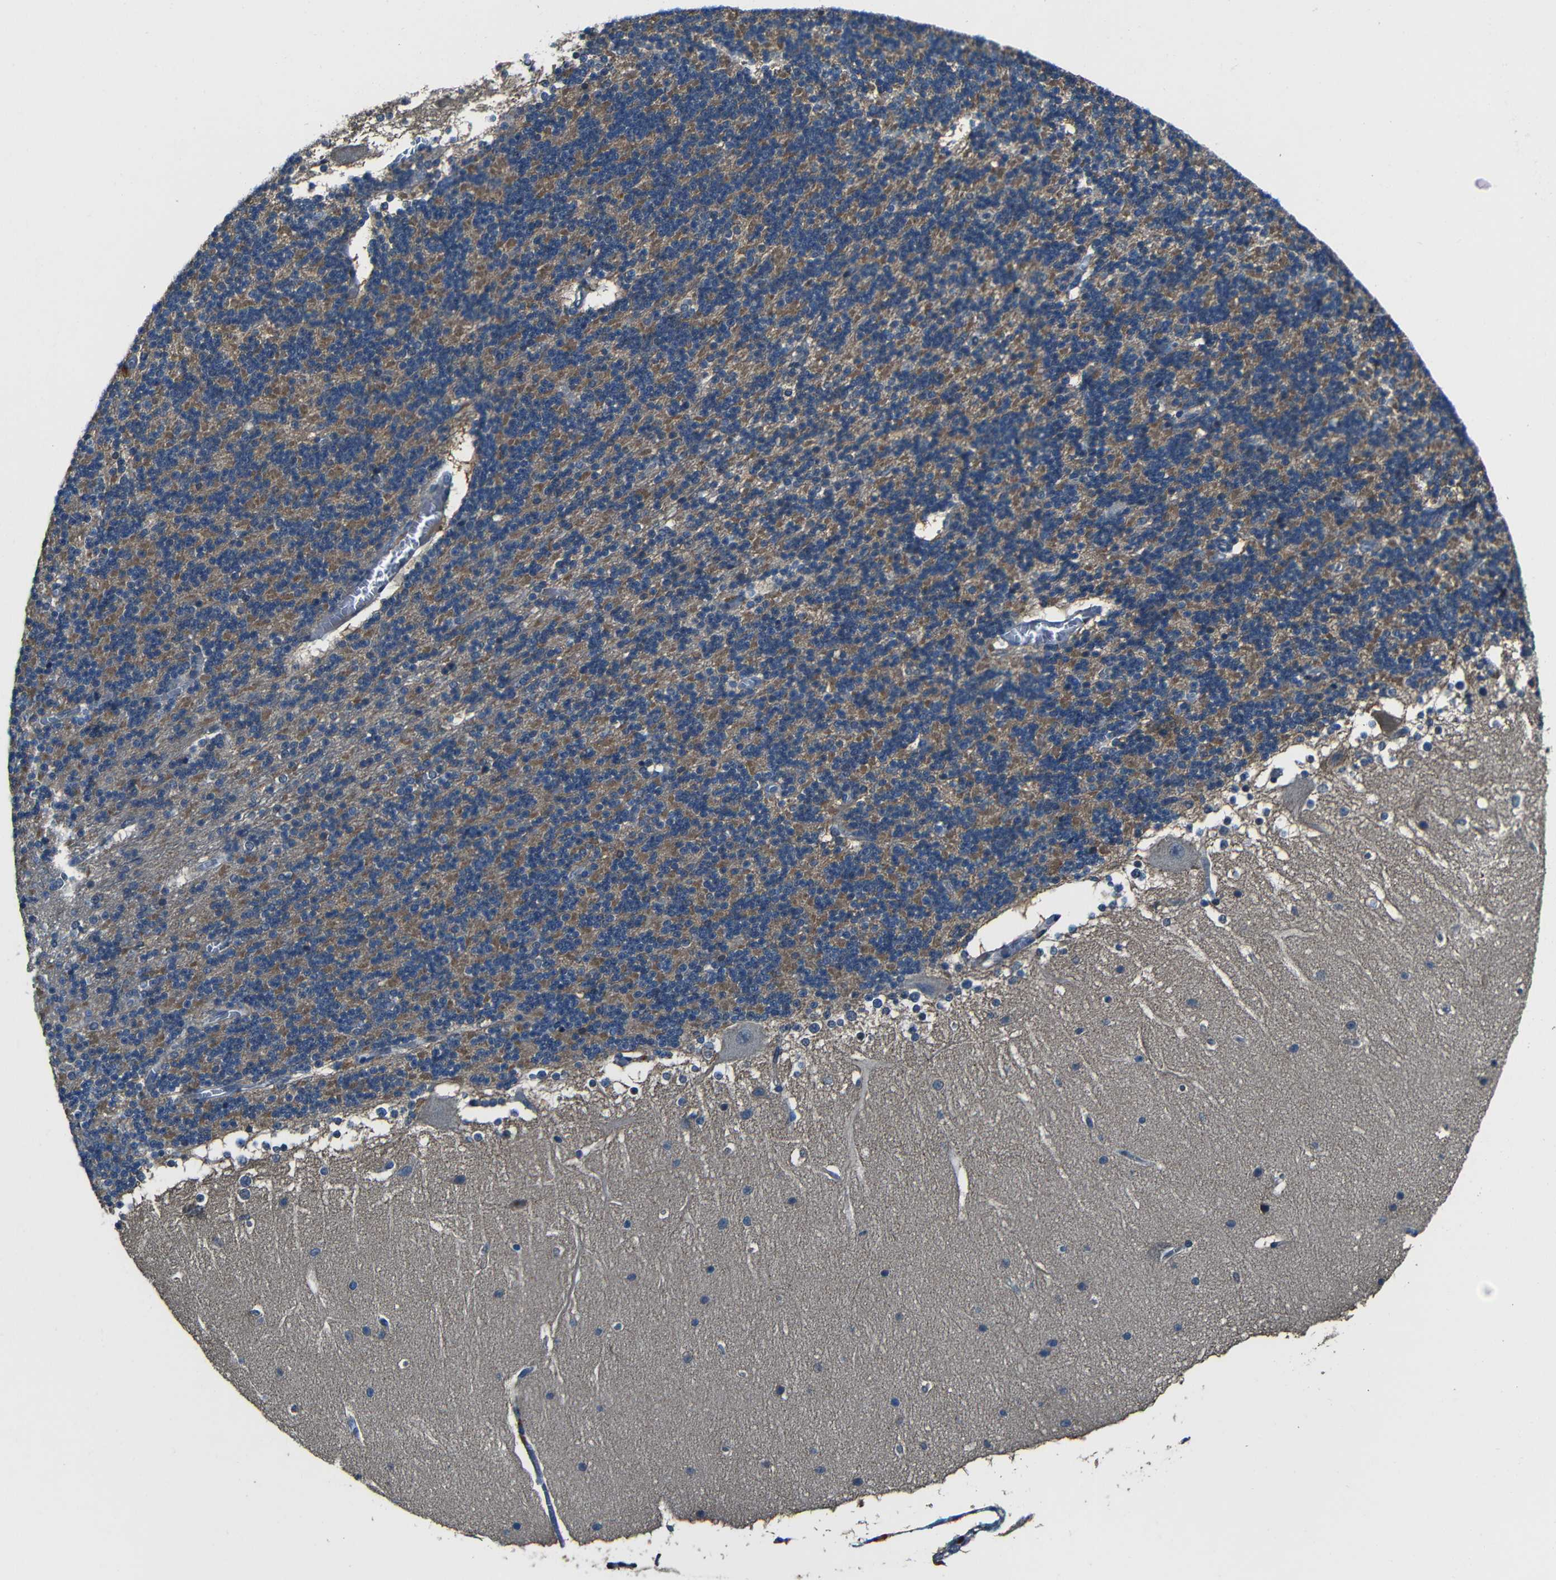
{"staining": {"intensity": "weak", "quantity": "25%-75%", "location": "cytoplasmic/membranous"}, "tissue": "cerebellum", "cell_type": "Cells in granular layer", "image_type": "normal", "snomed": [{"axis": "morphology", "description": "Normal tissue, NOS"}, {"axis": "topography", "description": "Cerebellum"}], "caption": "Brown immunohistochemical staining in benign cerebellum shows weak cytoplasmic/membranous positivity in about 25%-75% of cells in granular layer.", "gene": "SLA", "patient": {"sex": "female", "age": 19}}